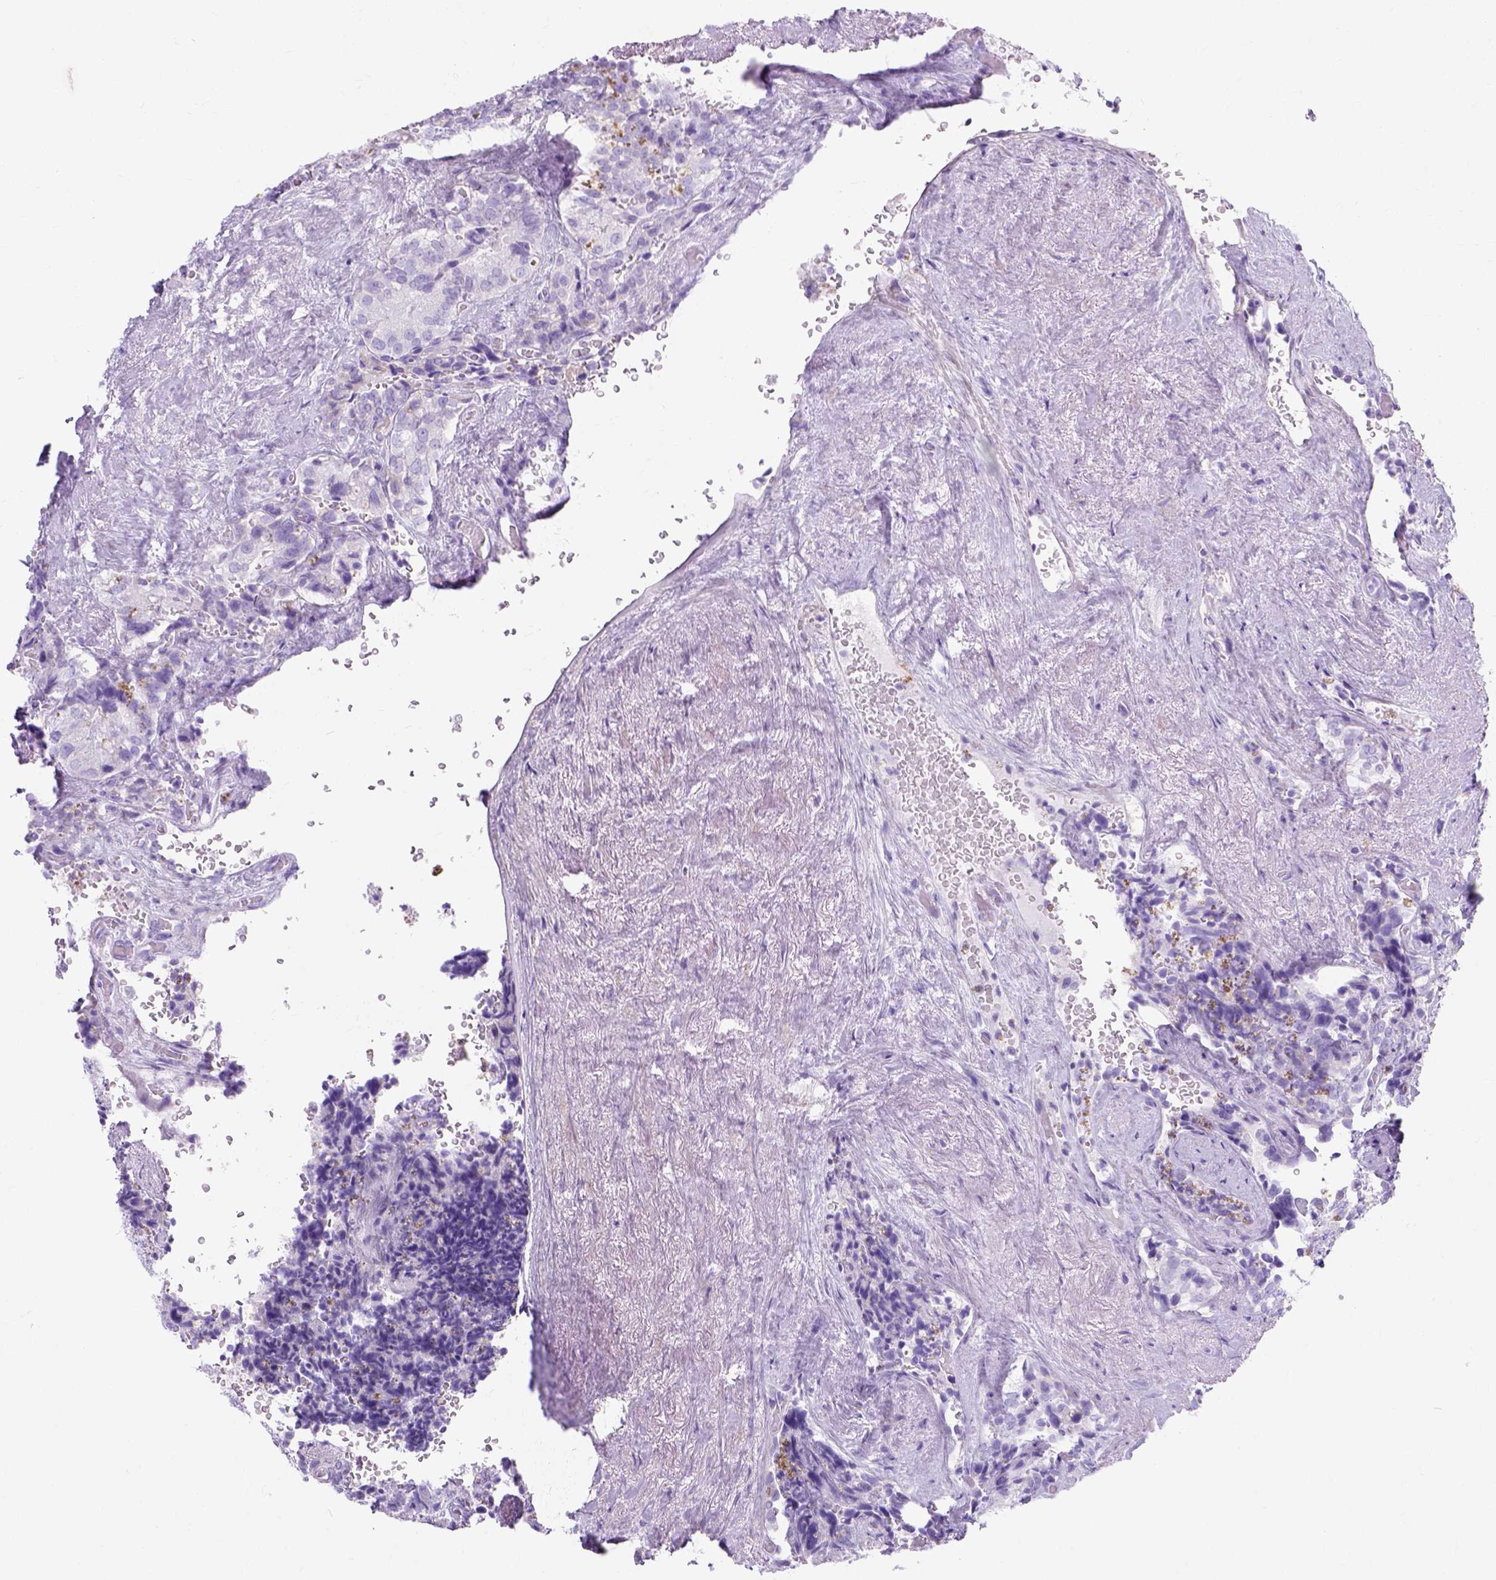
{"staining": {"intensity": "negative", "quantity": "none", "location": "none"}, "tissue": "seminal vesicle", "cell_type": "Glandular cells", "image_type": "normal", "snomed": [{"axis": "morphology", "description": "Normal tissue, NOS"}, {"axis": "topography", "description": "Seminal veicle"}], "caption": "This is a photomicrograph of IHC staining of benign seminal vesicle, which shows no positivity in glandular cells. (Brightfield microscopy of DAB immunohistochemistry (IHC) at high magnification).", "gene": "MYH15", "patient": {"sex": "male", "age": 69}}